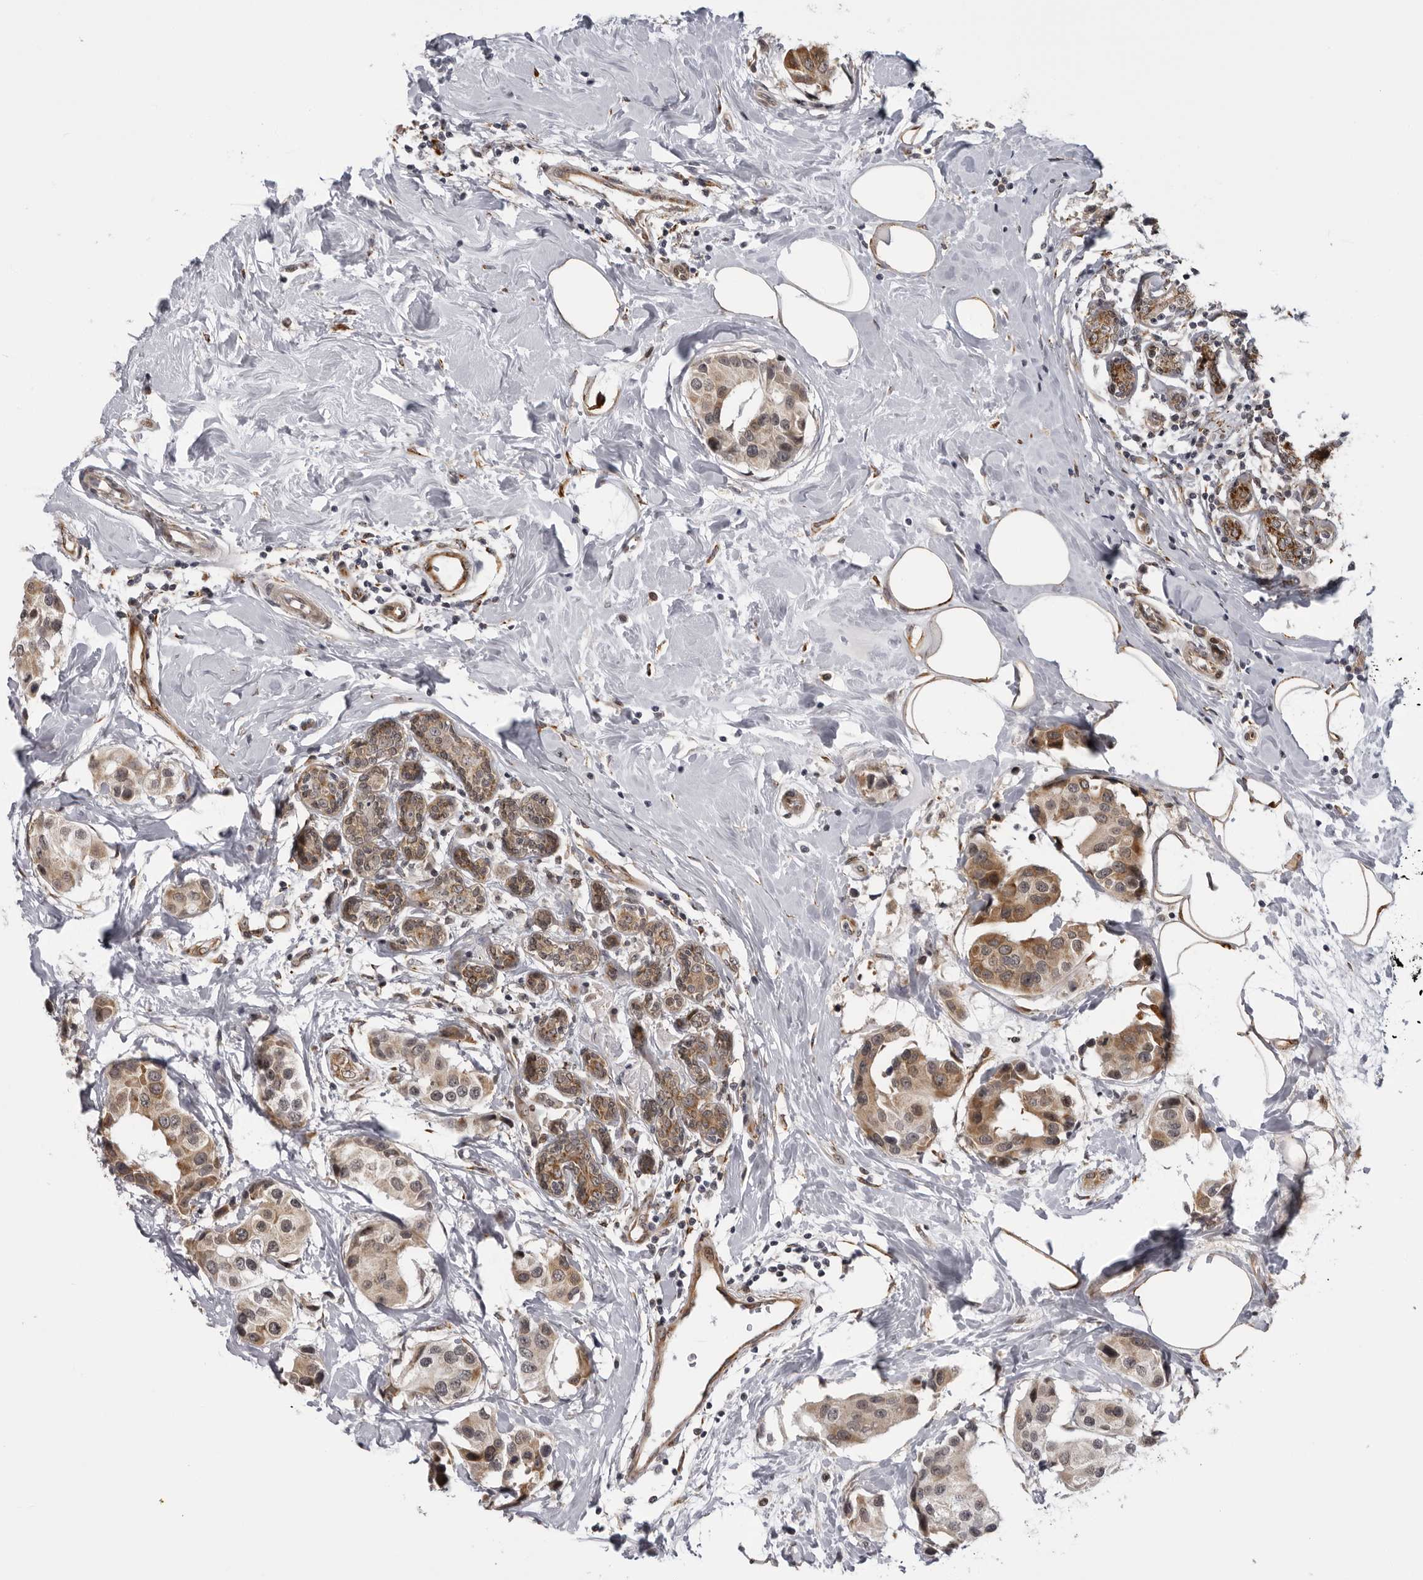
{"staining": {"intensity": "moderate", "quantity": ">75%", "location": "cytoplasmic/membranous"}, "tissue": "breast cancer", "cell_type": "Tumor cells", "image_type": "cancer", "snomed": [{"axis": "morphology", "description": "Normal tissue, NOS"}, {"axis": "morphology", "description": "Duct carcinoma"}, {"axis": "topography", "description": "Breast"}], "caption": "Protein expression analysis of human infiltrating ductal carcinoma (breast) reveals moderate cytoplasmic/membranous staining in approximately >75% of tumor cells.", "gene": "DNAH14", "patient": {"sex": "female", "age": 39}}